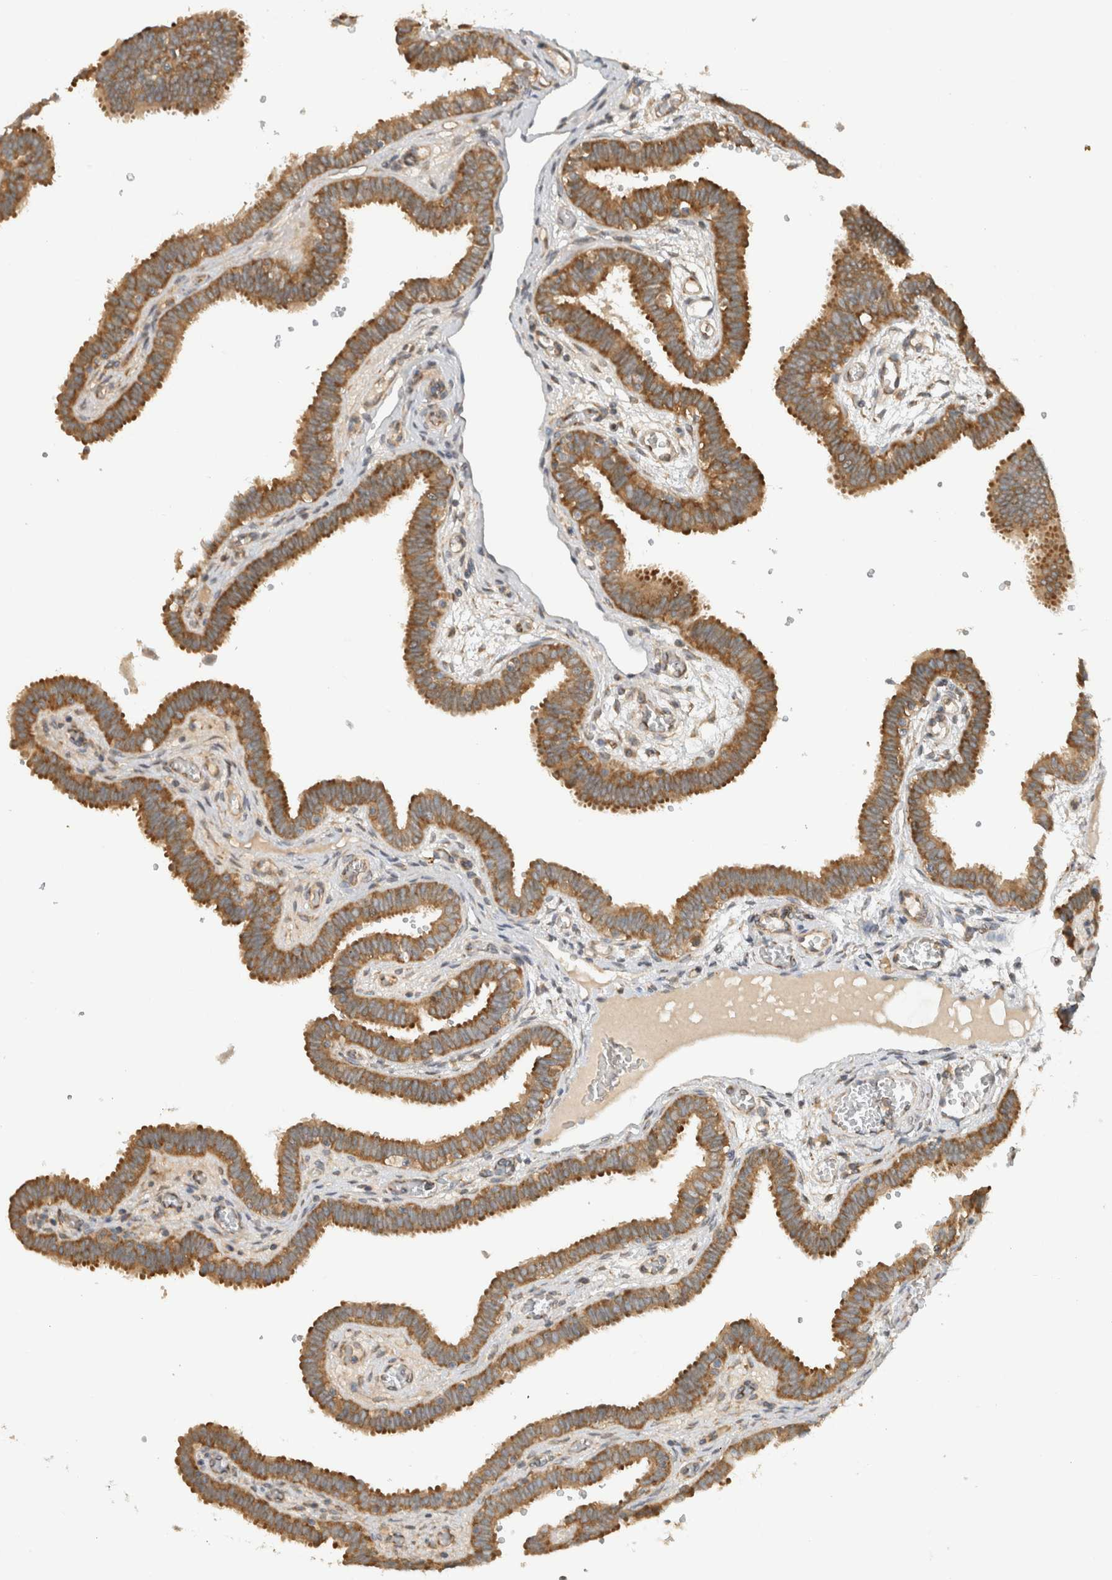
{"staining": {"intensity": "moderate", "quantity": ">75%", "location": "cytoplasmic/membranous"}, "tissue": "fallopian tube", "cell_type": "Glandular cells", "image_type": "normal", "snomed": [{"axis": "morphology", "description": "Normal tissue, NOS"}, {"axis": "topography", "description": "Fallopian tube"}, {"axis": "topography", "description": "Placenta"}], "caption": "Protein expression analysis of unremarkable fallopian tube displays moderate cytoplasmic/membranous positivity in approximately >75% of glandular cells. (IHC, brightfield microscopy, high magnification).", "gene": "PUM1", "patient": {"sex": "female", "age": 32}}